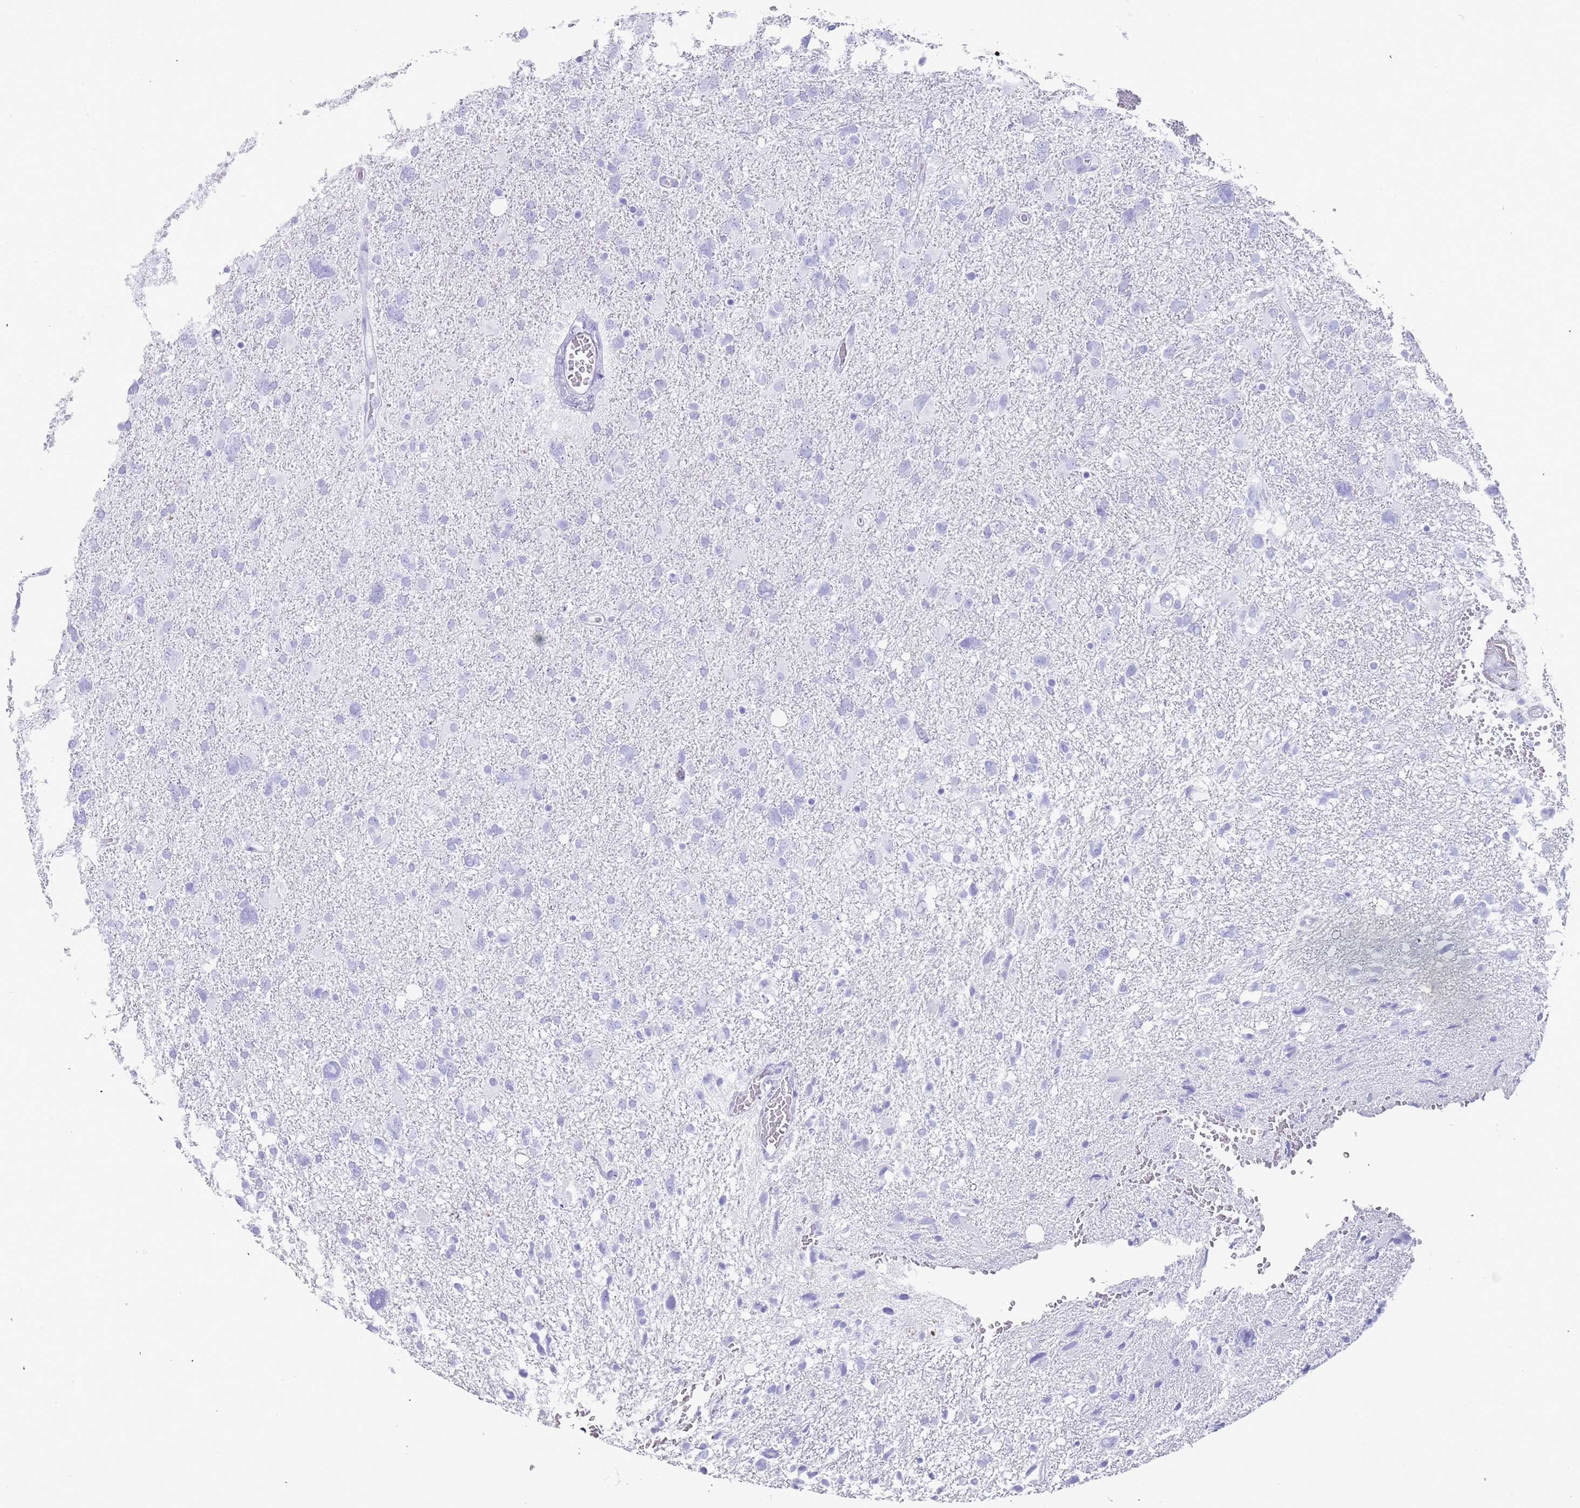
{"staining": {"intensity": "negative", "quantity": "none", "location": "none"}, "tissue": "glioma", "cell_type": "Tumor cells", "image_type": "cancer", "snomed": [{"axis": "morphology", "description": "Glioma, malignant, High grade"}, {"axis": "topography", "description": "Brain"}], "caption": "Immunohistochemistry micrograph of neoplastic tissue: glioma stained with DAB displays no significant protein positivity in tumor cells.", "gene": "MYADML2", "patient": {"sex": "male", "age": 61}}